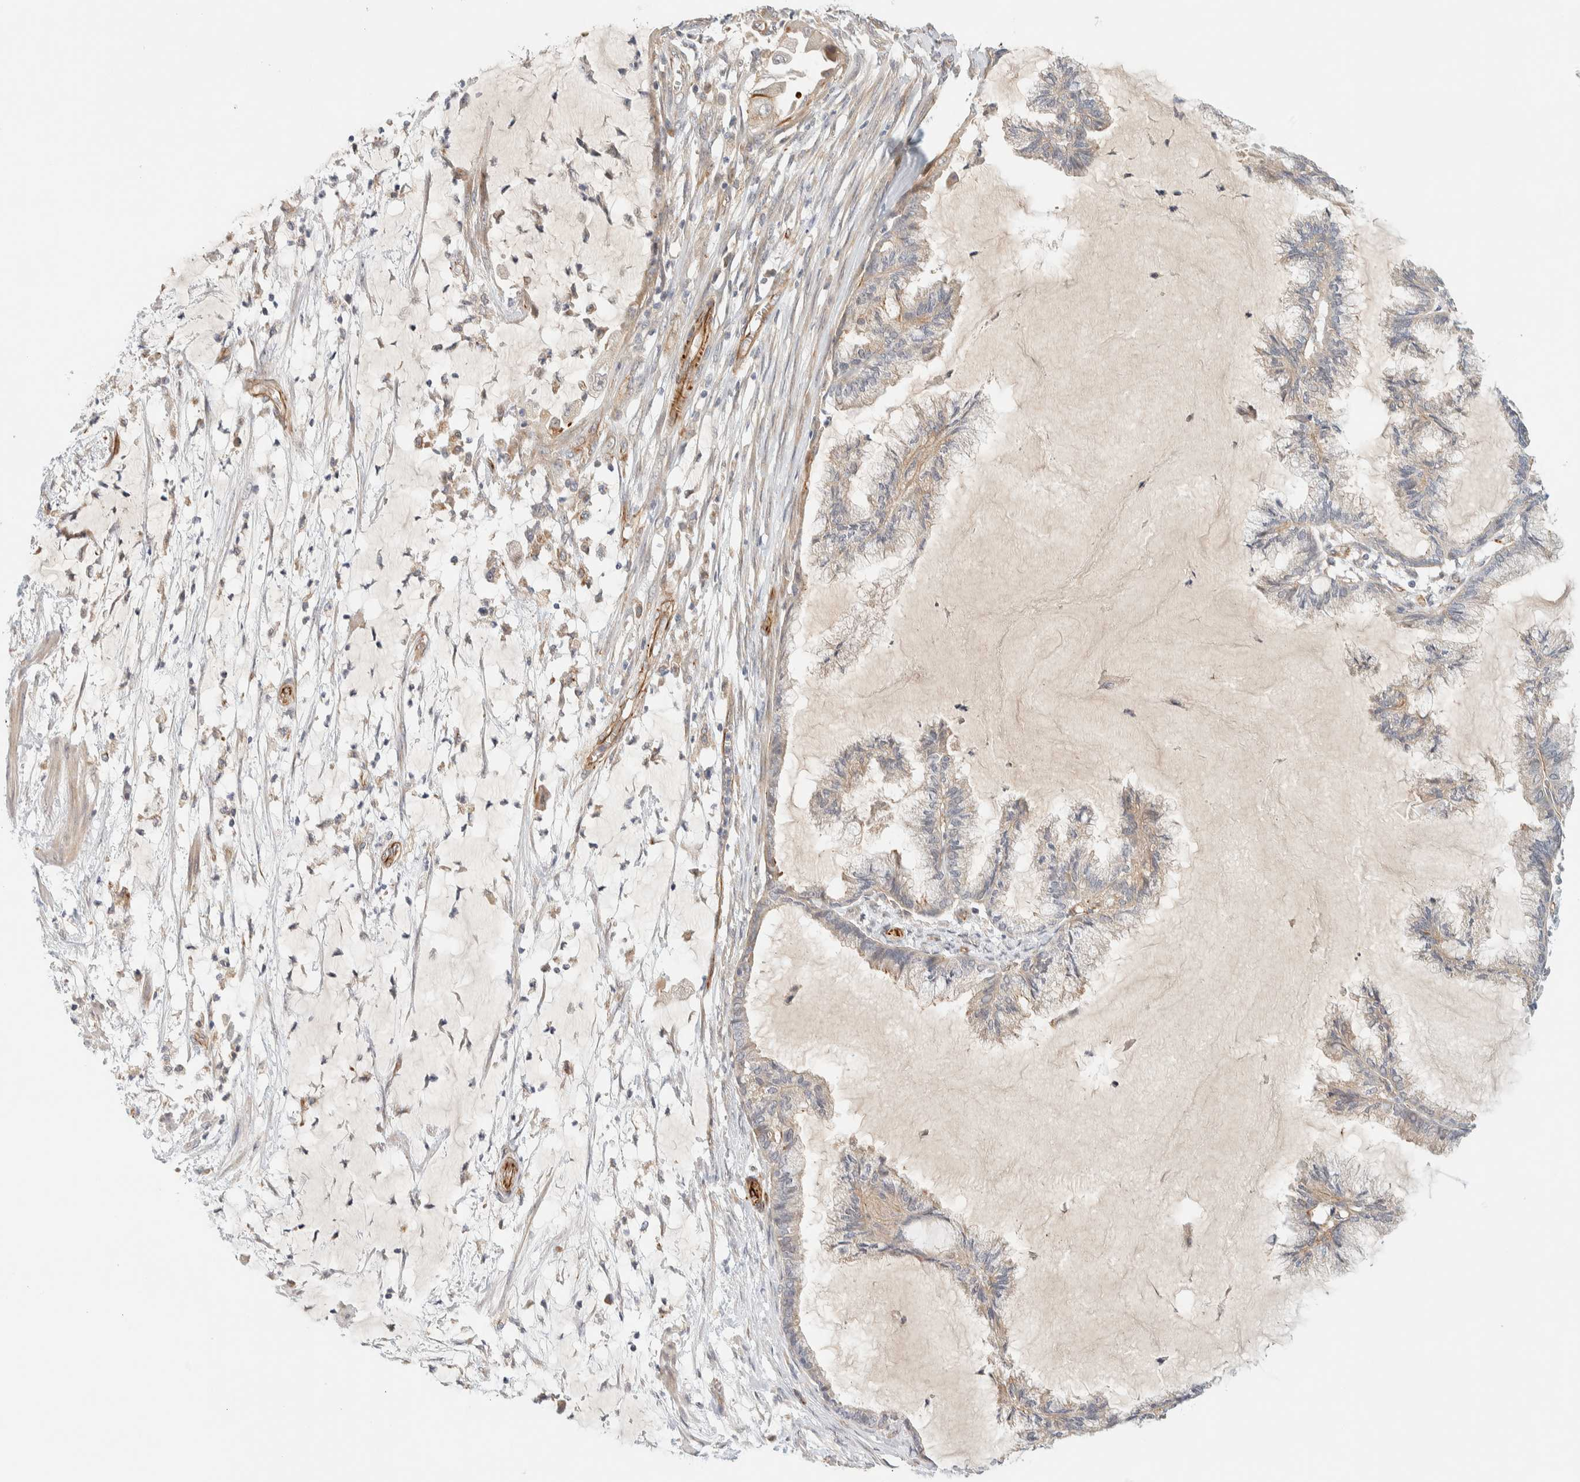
{"staining": {"intensity": "weak", "quantity": "<25%", "location": "cytoplasmic/membranous"}, "tissue": "endometrial cancer", "cell_type": "Tumor cells", "image_type": "cancer", "snomed": [{"axis": "morphology", "description": "Adenocarcinoma, NOS"}, {"axis": "topography", "description": "Endometrium"}], "caption": "Adenocarcinoma (endometrial) was stained to show a protein in brown. There is no significant staining in tumor cells. (DAB (3,3'-diaminobenzidine) immunohistochemistry (IHC) visualized using brightfield microscopy, high magnification).", "gene": "FAT1", "patient": {"sex": "female", "age": 86}}